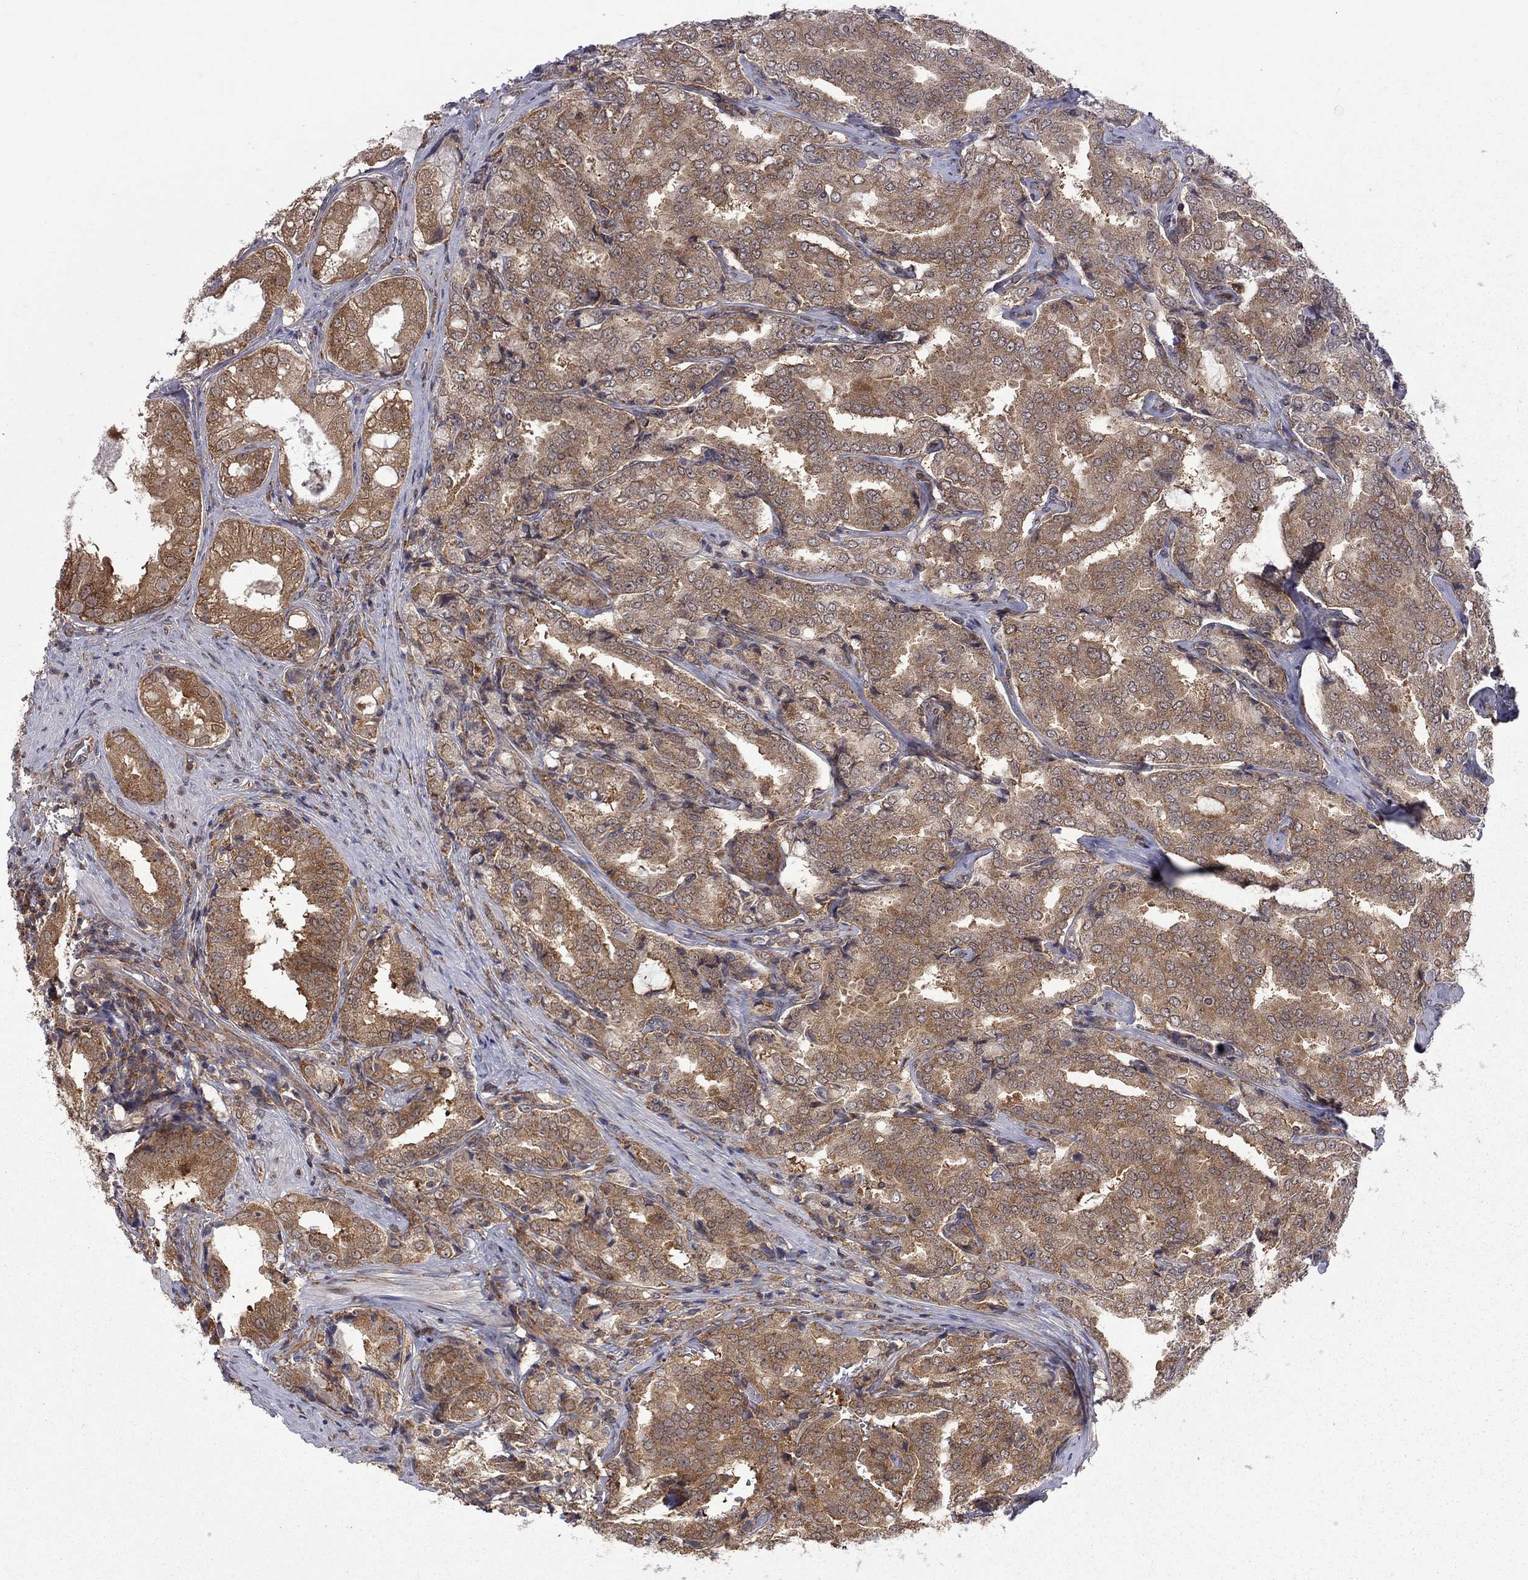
{"staining": {"intensity": "moderate", "quantity": ">75%", "location": "cytoplasmic/membranous"}, "tissue": "prostate cancer", "cell_type": "Tumor cells", "image_type": "cancer", "snomed": [{"axis": "morphology", "description": "Adenocarcinoma, NOS"}, {"axis": "topography", "description": "Prostate"}], "caption": "An immunohistochemistry (IHC) image of tumor tissue is shown. Protein staining in brown labels moderate cytoplasmic/membranous positivity in prostate cancer within tumor cells.", "gene": "NAA50", "patient": {"sex": "male", "age": 65}}